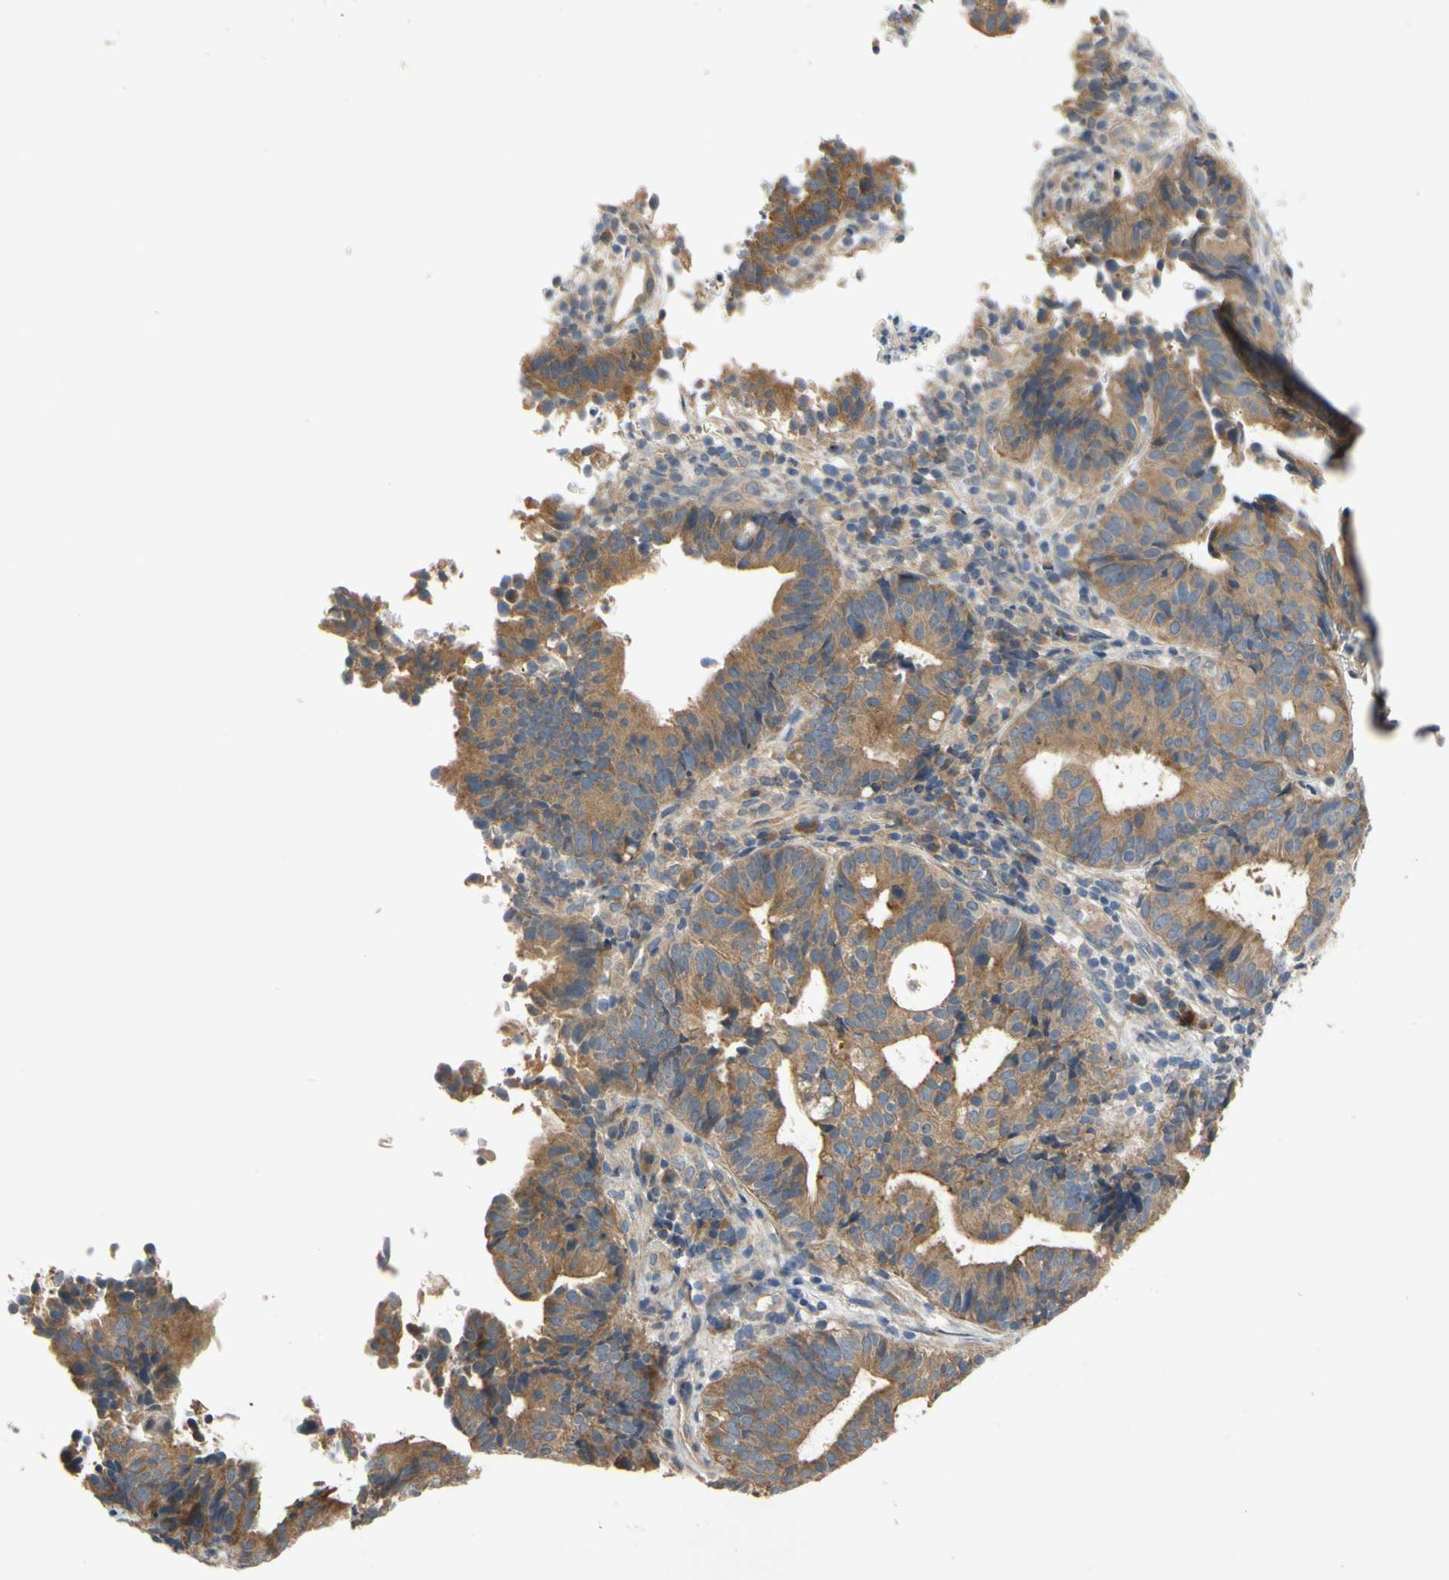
{"staining": {"intensity": "moderate", "quantity": ">75%", "location": "cytoplasmic/membranous"}, "tissue": "endometrial cancer", "cell_type": "Tumor cells", "image_type": "cancer", "snomed": [{"axis": "morphology", "description": "Adenocarcinoma, NOS"}, {"axis": "topography", "description": "Uterus"}], "caption": "This is a histology image of immunohistochemistry (IHC) staining of endometrial cancer, which shows moderate positivity in the cytoplasmic/membranous of tumor cells.", "gene": "MBTPS2", "patient": {"sex": "female", "age": 83}}